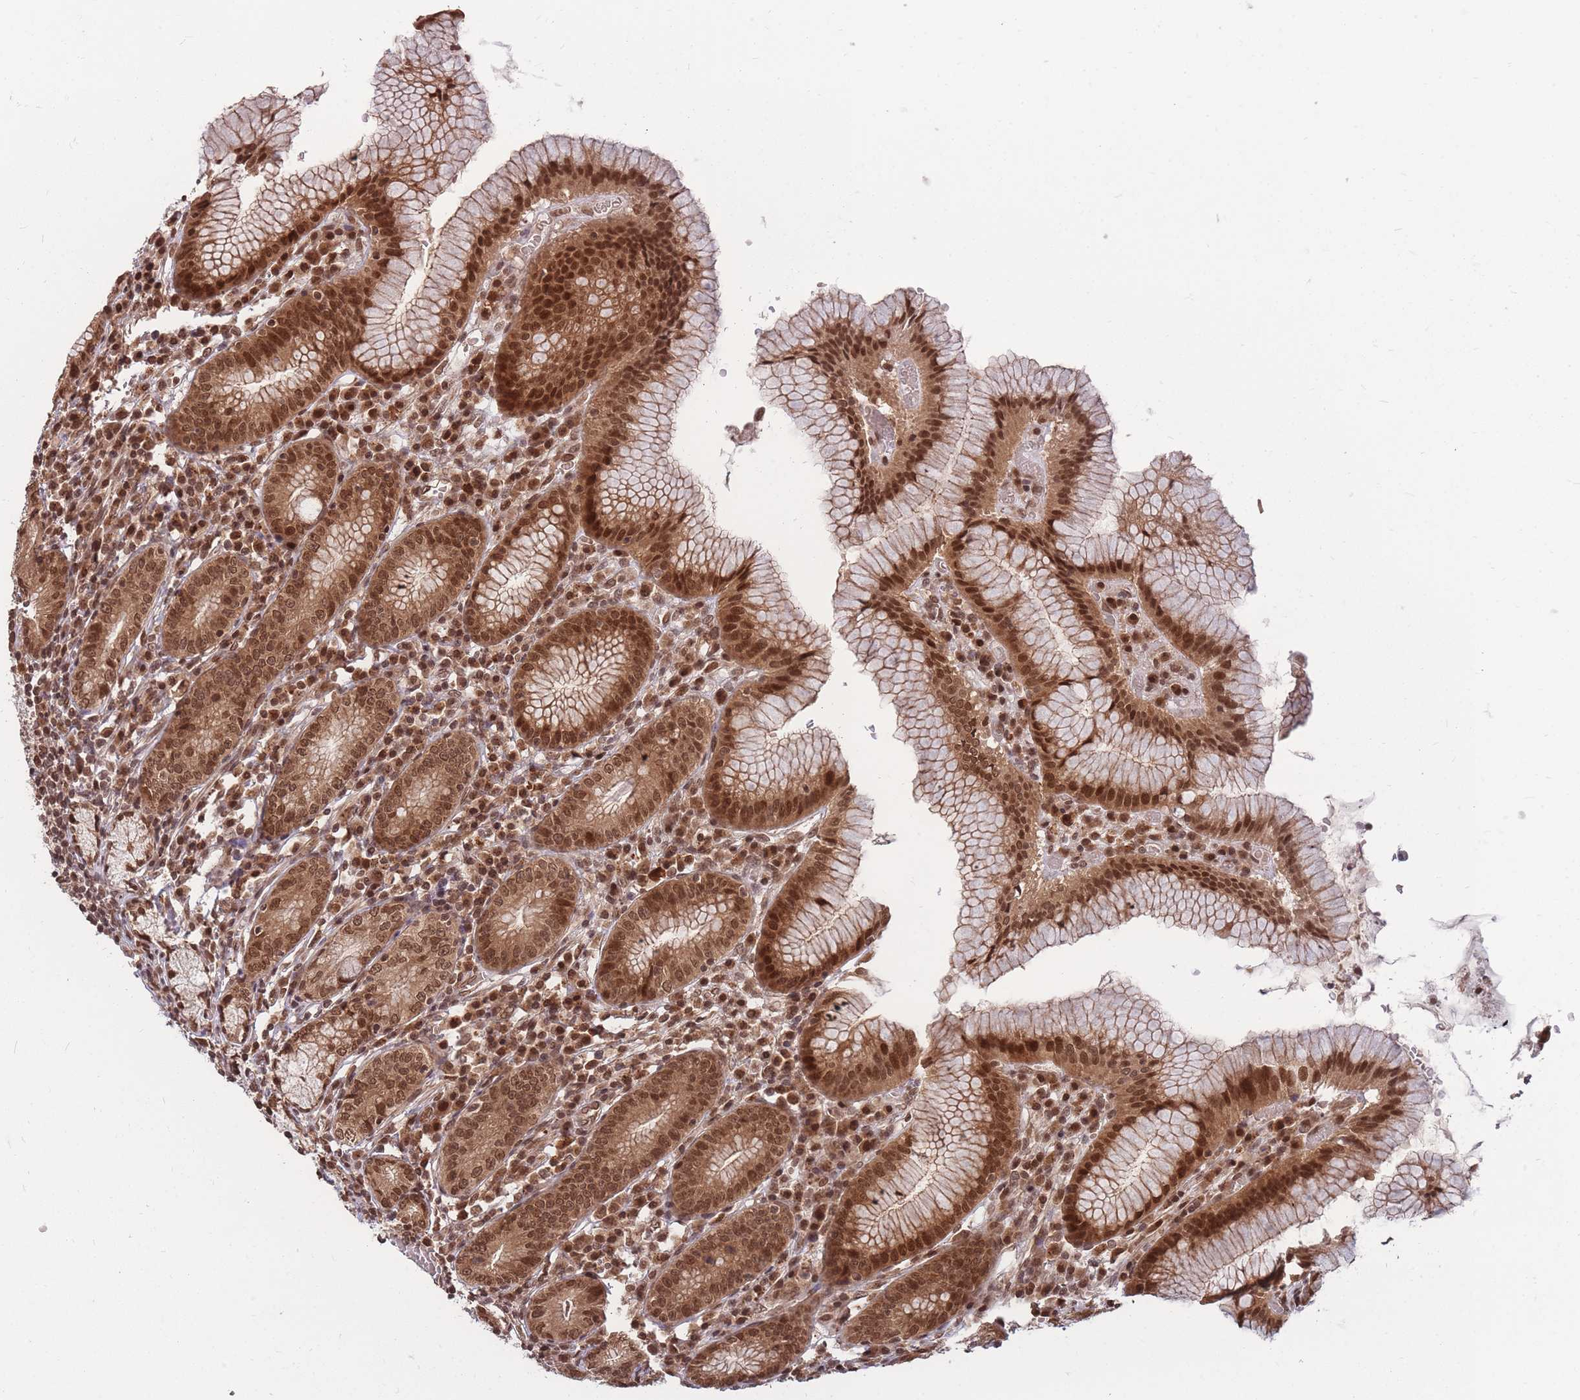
{"staining": {"intensity": "strong", "quantity": ">75%", "location": "cytoplasmic/membranous,nuclear"}, "tissue": "stomach", "cell_type": "Glandular cells", "image_type": "normal", "snomed": [{"axis": "morphology", "description": "Normal tissue, NOS"}, {"axis": "topography", "description": "Stomach"}], "caption": "Unremarkable stomach displays strong cytoplasmic/membranous,nuclear positivity in about >75% of glandular cells.", "gene": "SRA1", "patient": {"sex": "male", "age": 55}}